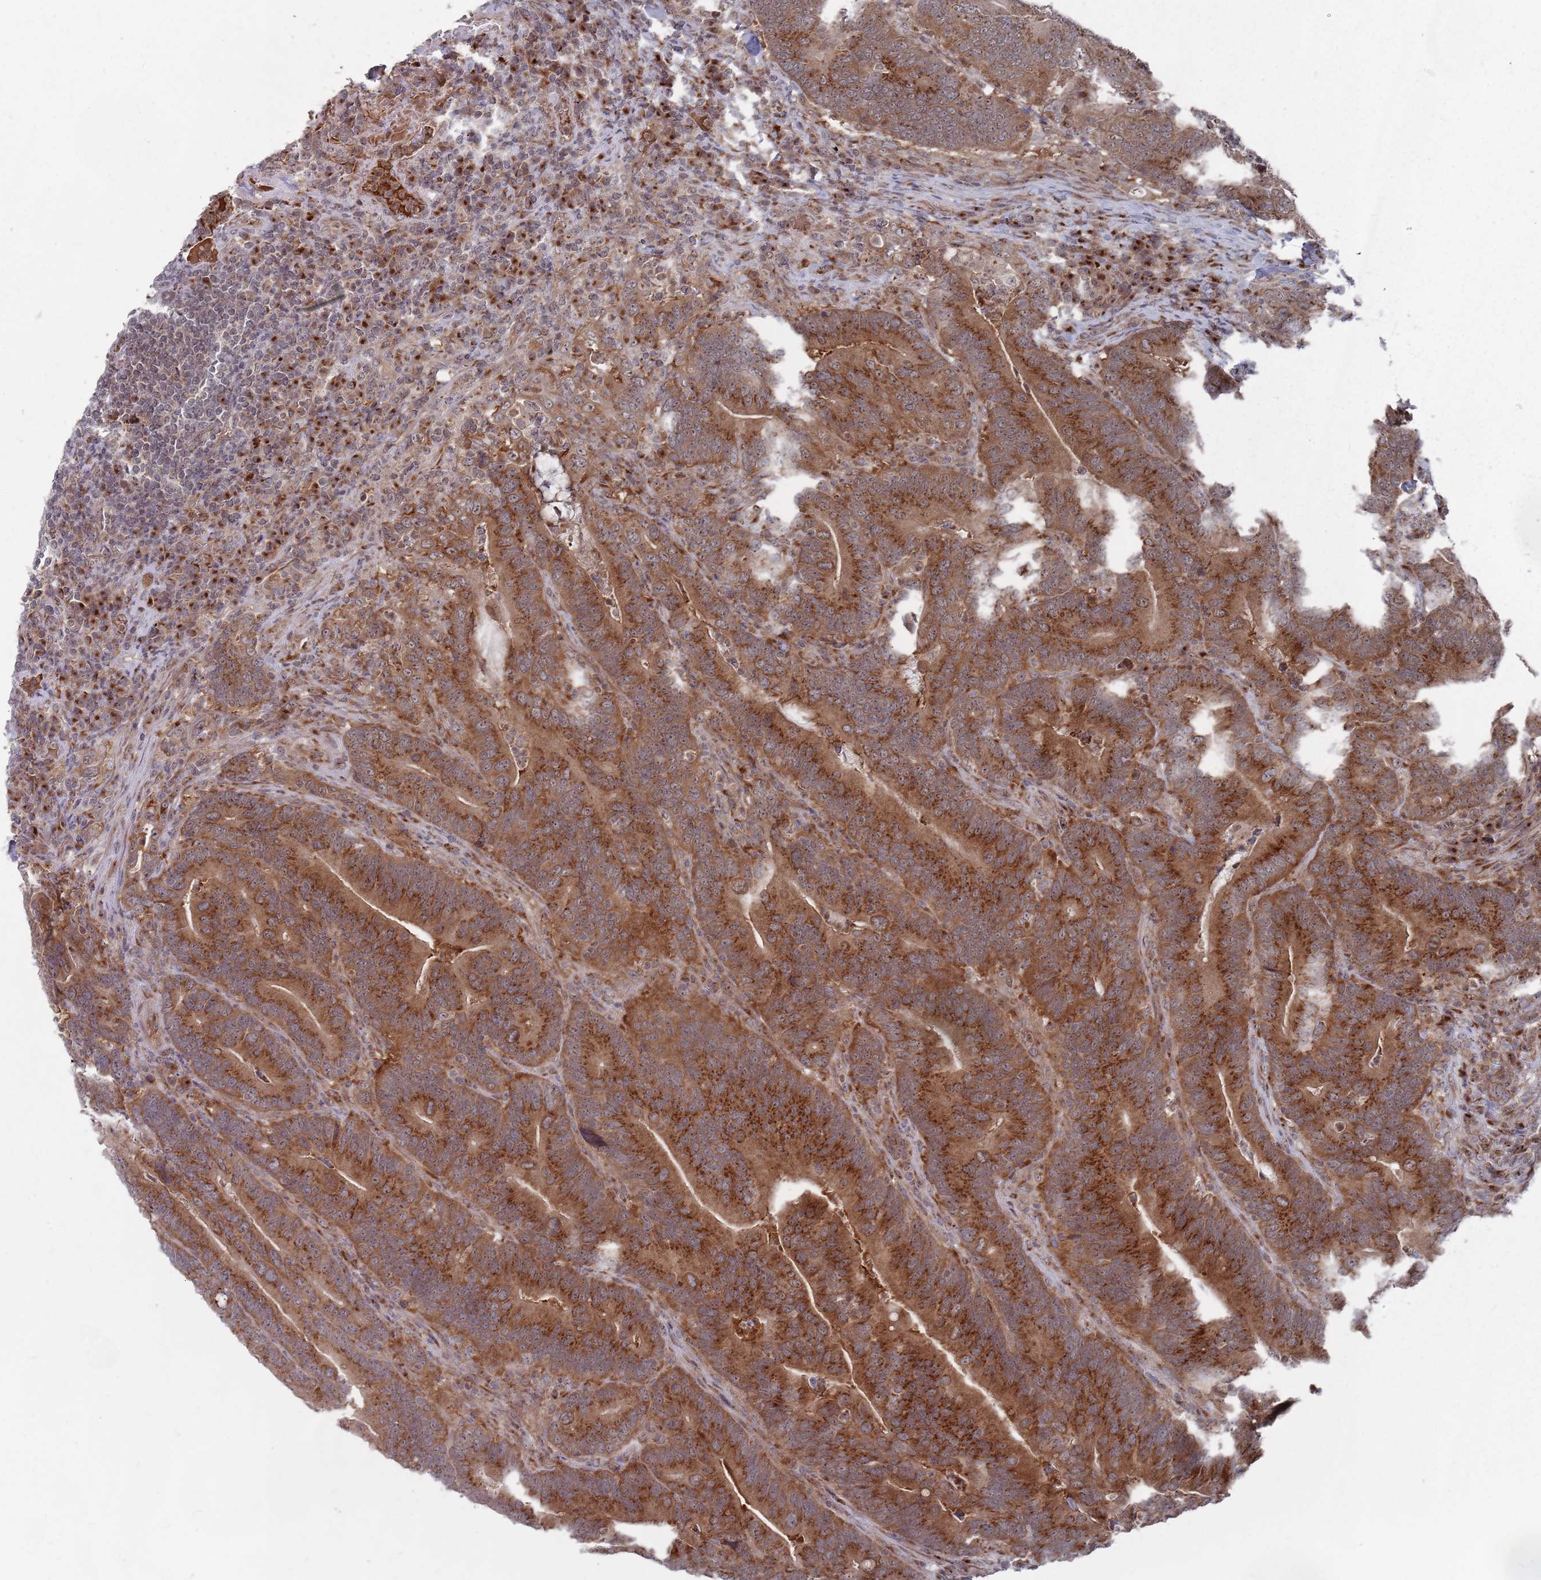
{"staining": {"intensity": "strong", "quantity": ">75%", "location": "cytoplasmic/membranous"}, "tissue": "colorectal cancer", "cell_type": "Tumor cells", "image_type": "cancer", "snomed": [{"axis": "morphology", "description": "Adenocarcinoma, NOS"}, {"axis": "topography", "description": "Colon"}], "caption": "Adenocarcinoma (colorectal) stained with immunohistochemistry shows strong cytoplasmic/membranous positivity in about >75% of tumor cells.", "gene": "FMO4", "patient": {"sex": "female", "age": 66}}